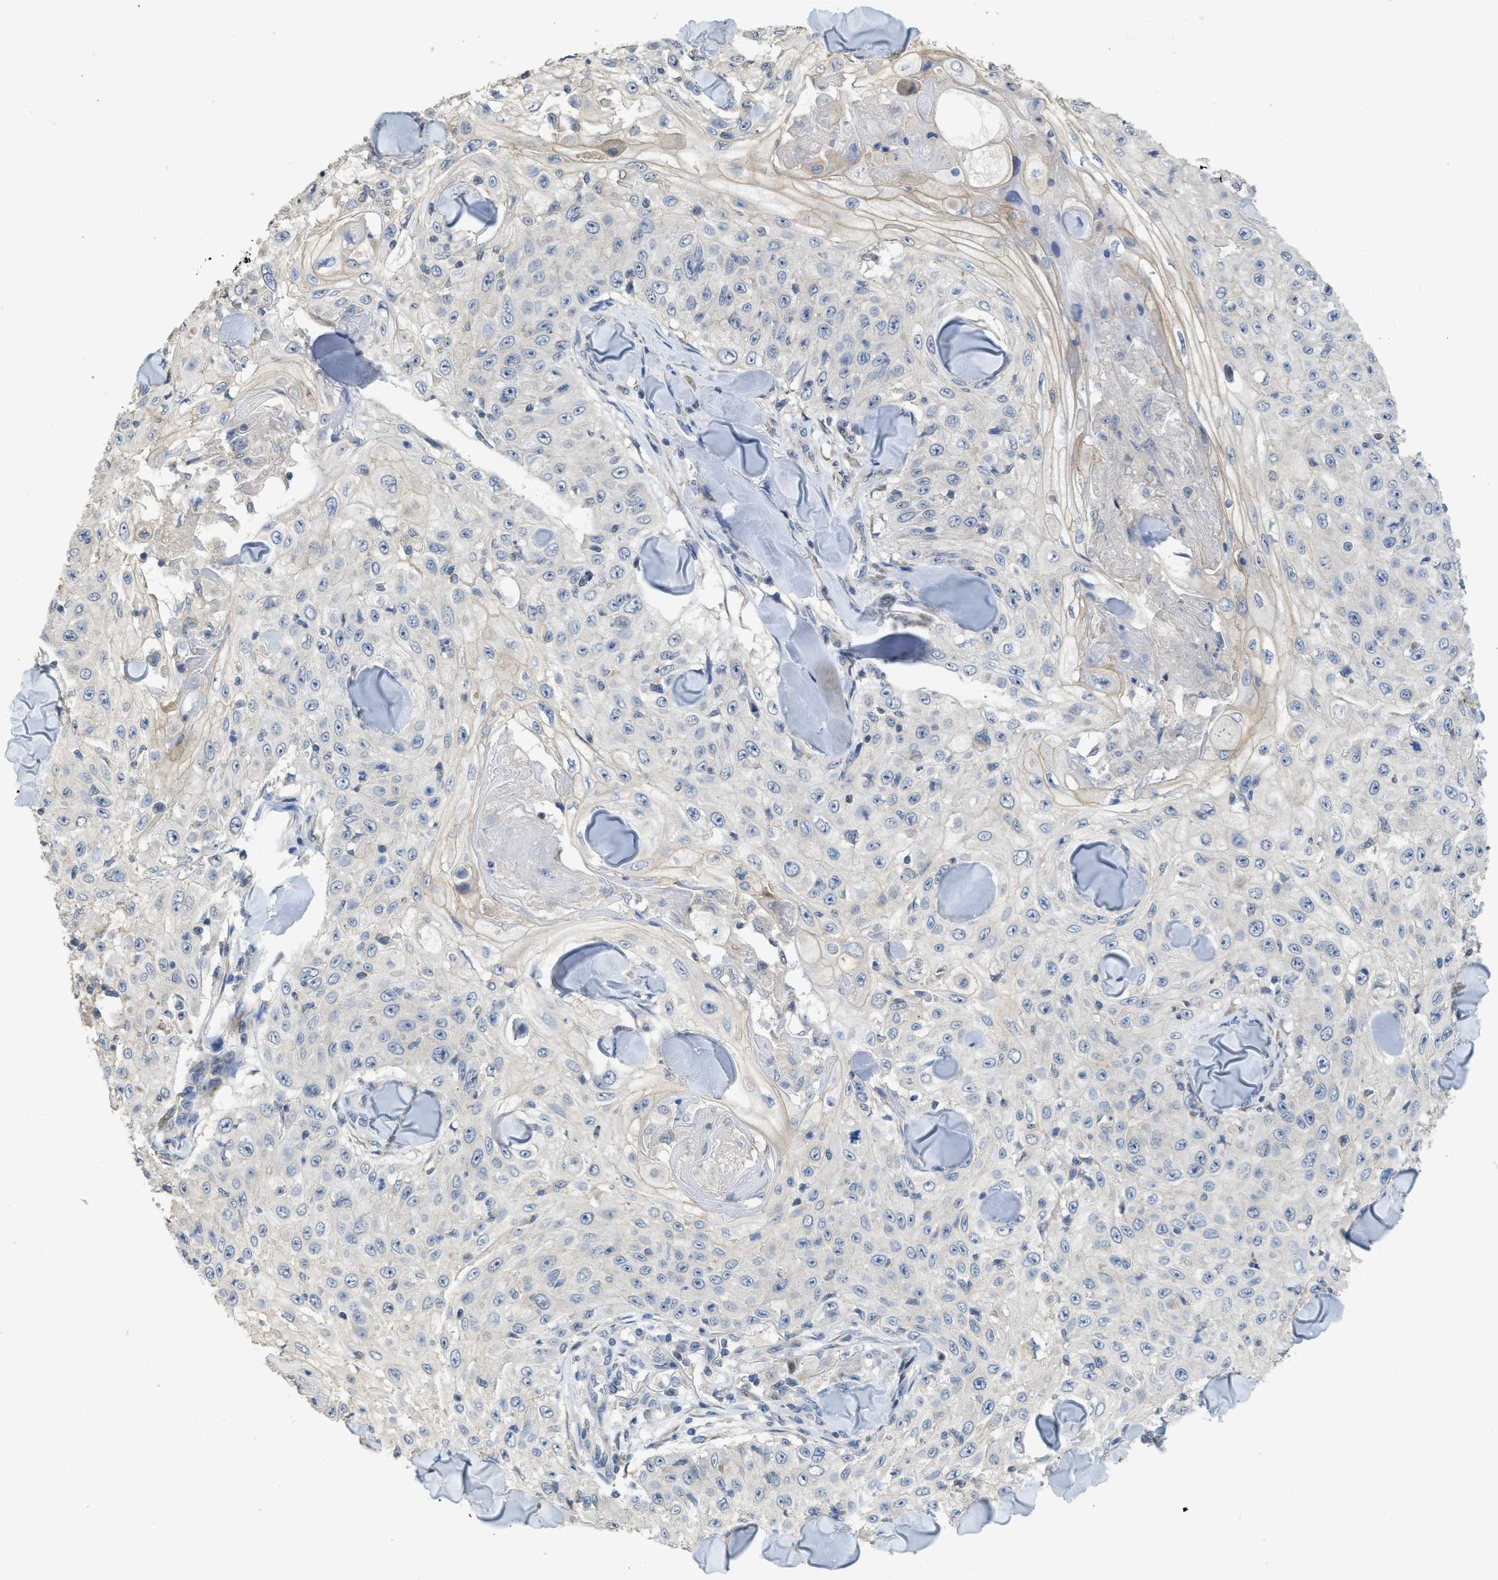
{"staining": {"intensity": "moderate", "quantity": "<25%", "location": "cytoplasmic/membranous"}, "tissue": "skin cancer", "cell_type": "Tumor cells", "image_type": "cancer", "snomed": [{"axis": "morphology", "description": "Squamous cell carcinoma, NOS"}, {"axis": "topography", "description": "Skin"}], "caption": "Immunohistochemical staining of human squamous cell carcinoma (skin) demonstrates low levels of moderate cytoplasmic/membranous protein expression in approximately <25% of tumor cells.", "gene": "SFXN2", "patient": {"sex": "male", "age": 86}}